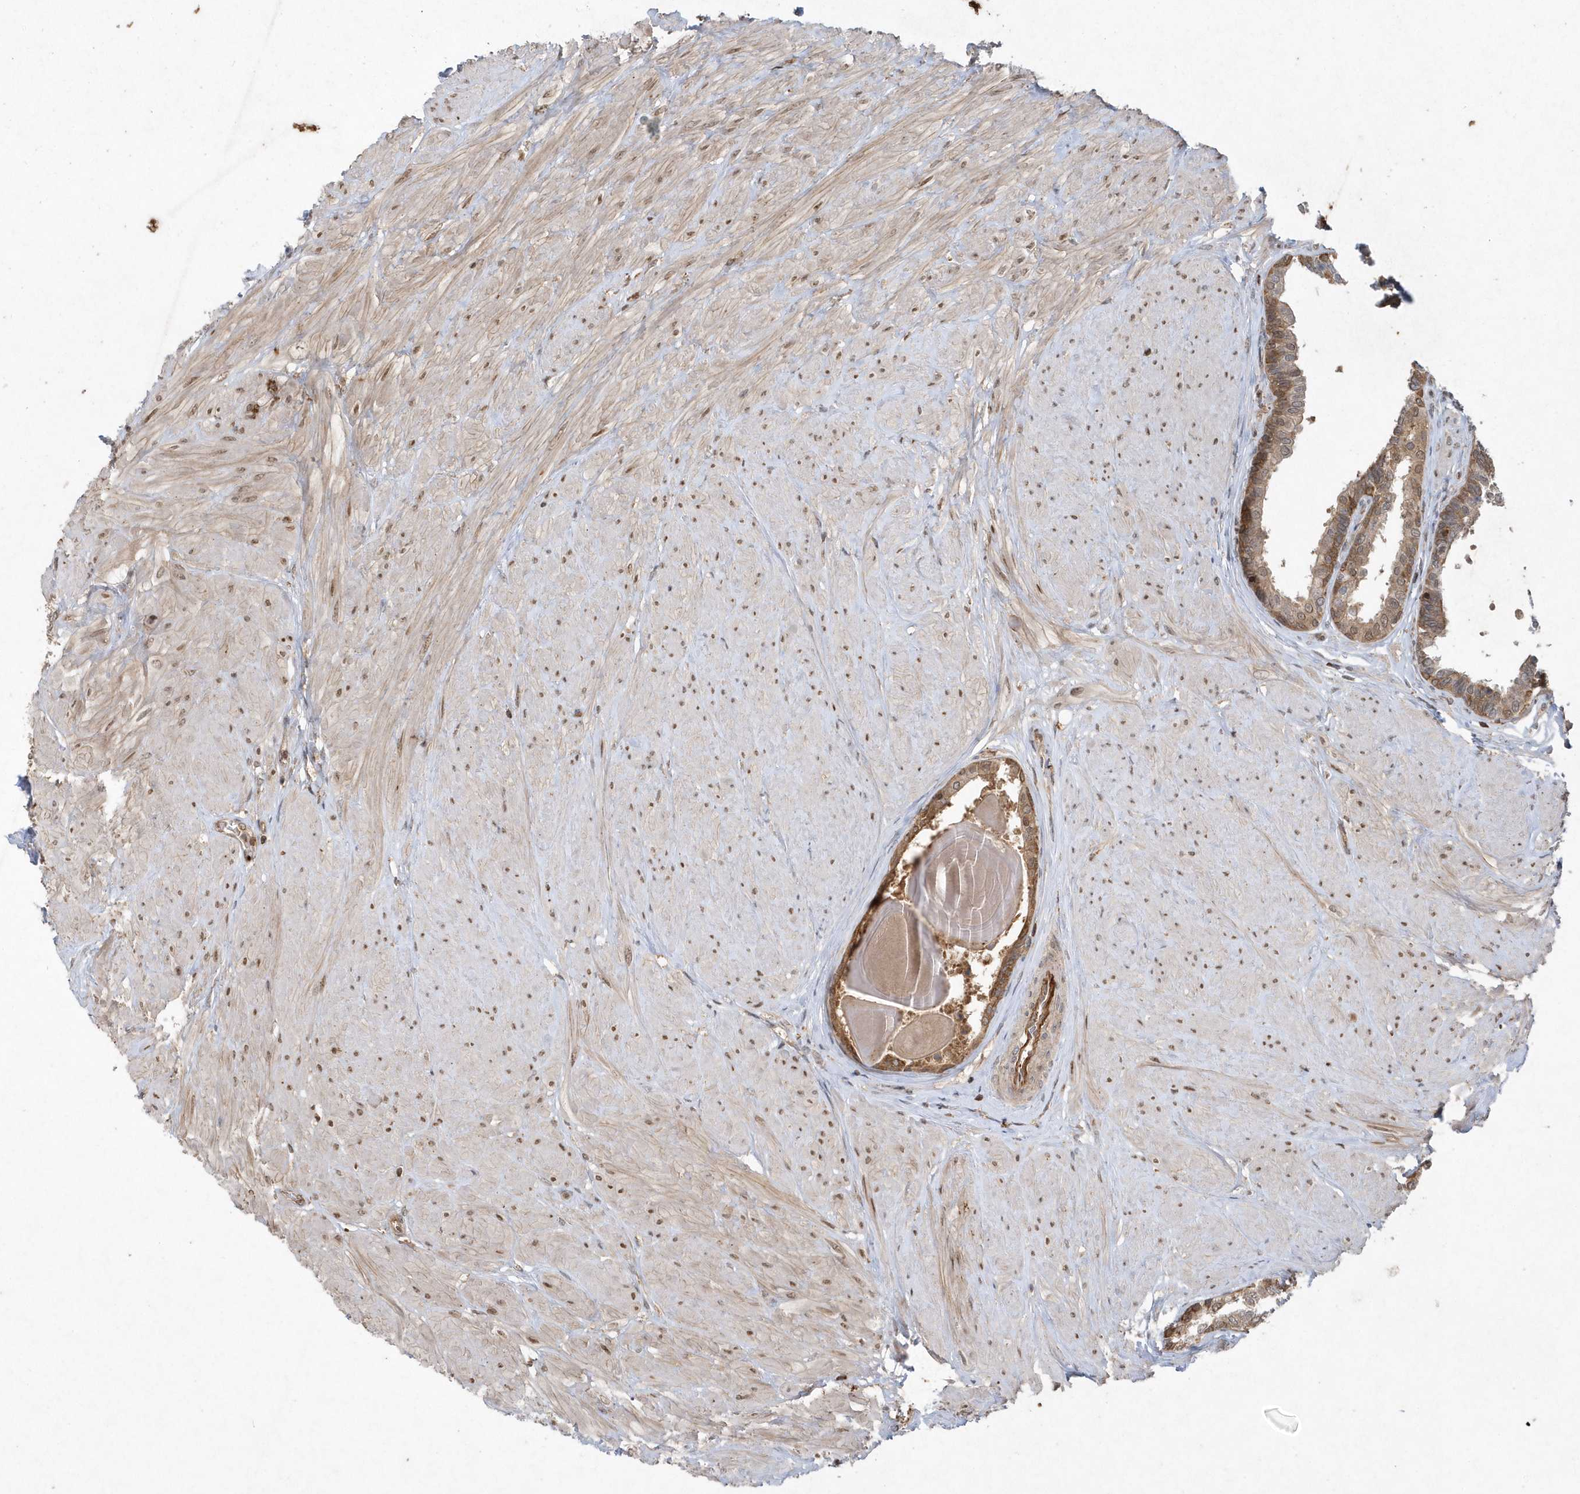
{"staining": {"intensity": "moderate", "quantity": "25%-75%", "location": "cytoplasmic/membranous"}, "tissue": "prostate", "cell_type": "Glandular cells", "image_type": "normal", "snomed": [{"axis": "morphology", "description": "Normal tissue, NOS"}, {"axis": "topography", "description": "Prostate"}], "caption": "Human prostate stained with a brown dye reveals moderate cytoplasmic/membranous positive staining in about 25%-75% of glandular cells.", "gene": "ACYP1", "patient": {"sex": "male", "age": 48}}